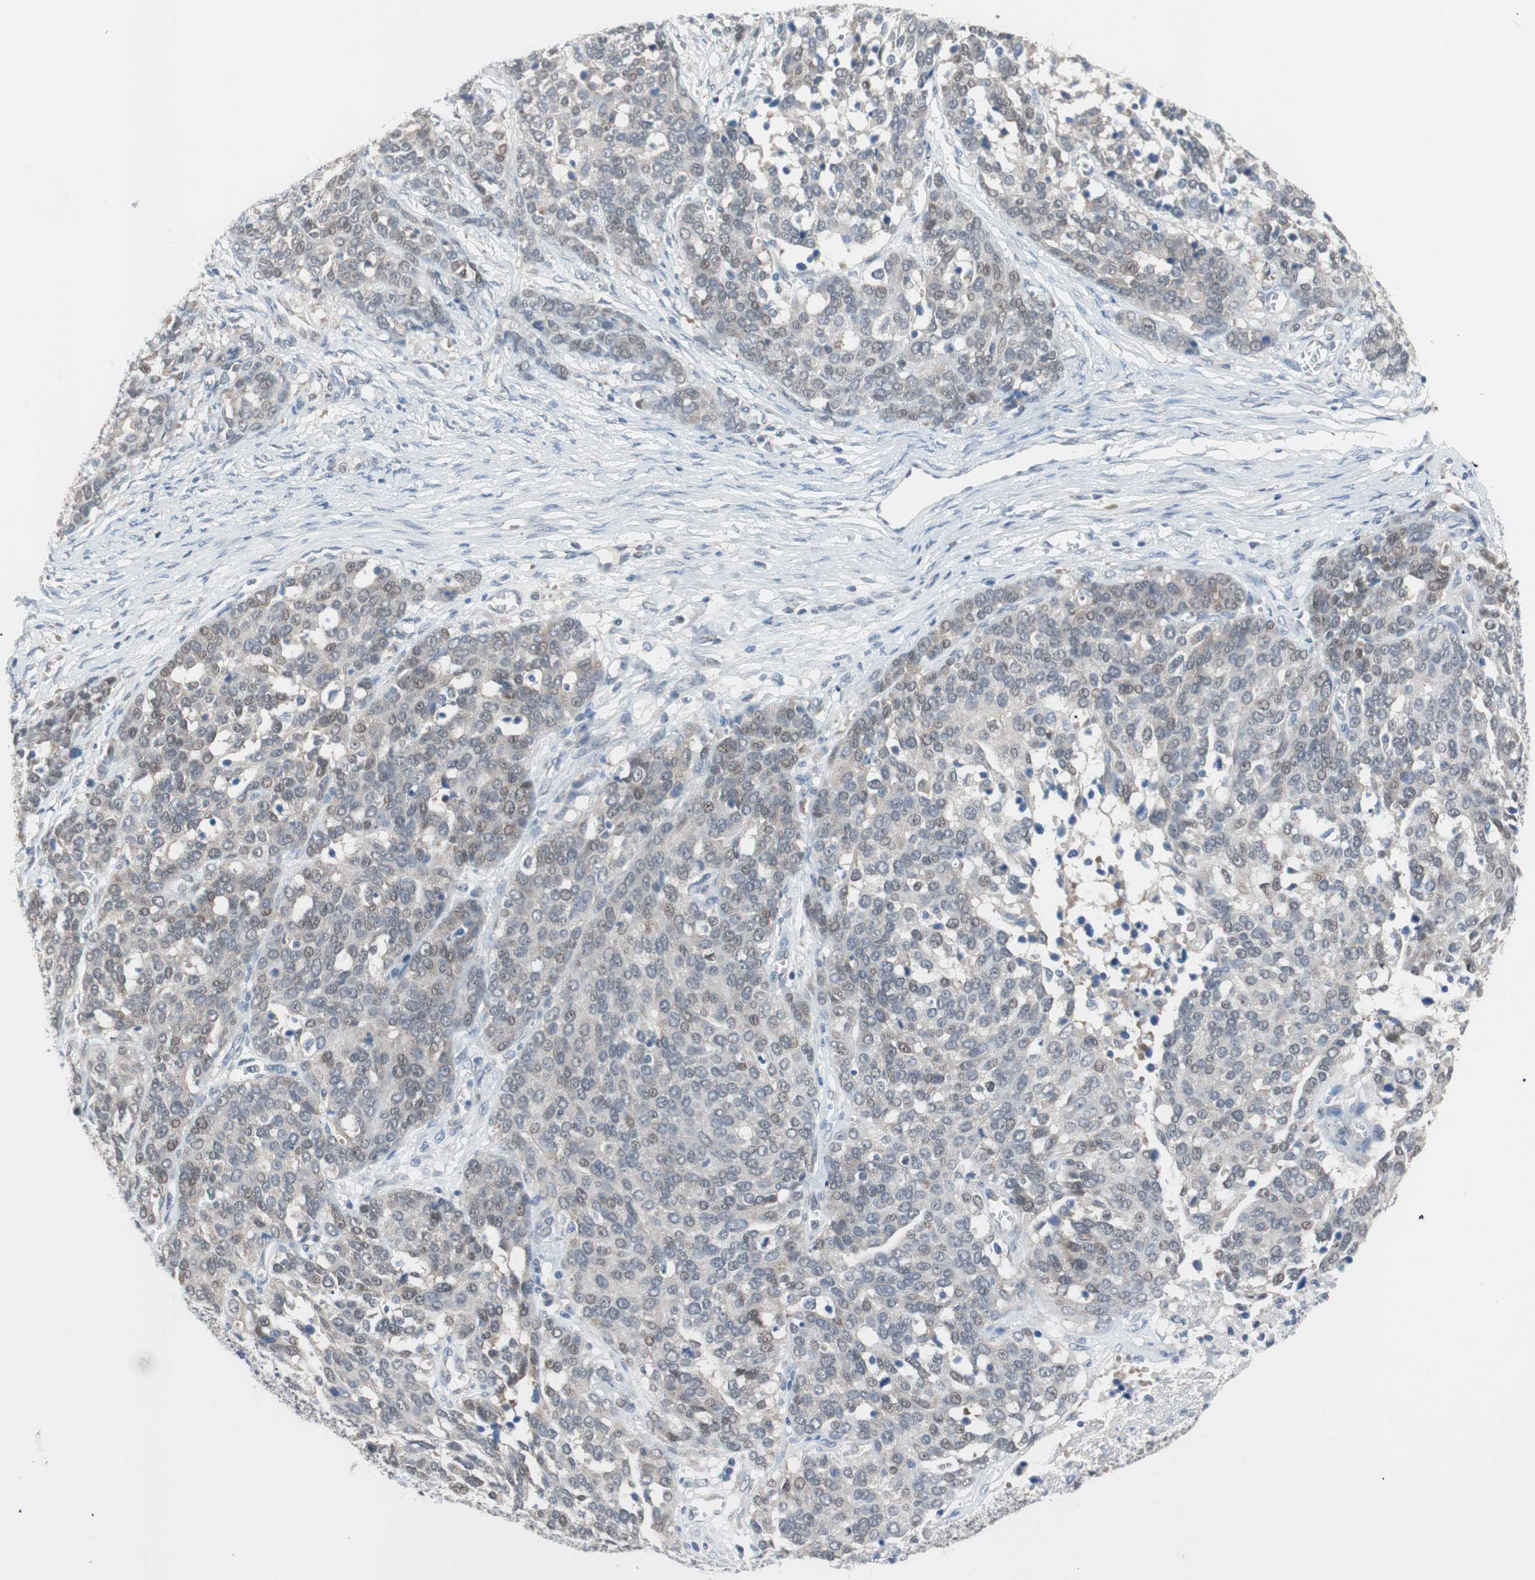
{"staining": {"intensity": "weak", "quantity": "<25%", "location": "nuclear"}, "tissue": "ovarian cancer", "cell_type": "Tumor cells", "image_type": "cancer", "snomed": [{"axis": "morphology", "description": "Cystadenocarcinoma, serous, NOS"}, {"axis": "topography", "description": "Ovary"}], "caption": "High magnification brightfield microscopy of ovarian cancer (serous cystadenocarcinoma) stained with DAB (3,3'-diaminobenzidine) (brown) and counterstained with hematoxylin (blue): tumor cells show no significant expression. (DAB IHC with hematoxylin counter stain).", "gene": "GRHL1", "patient": {"sex": "female", "age": 44}}